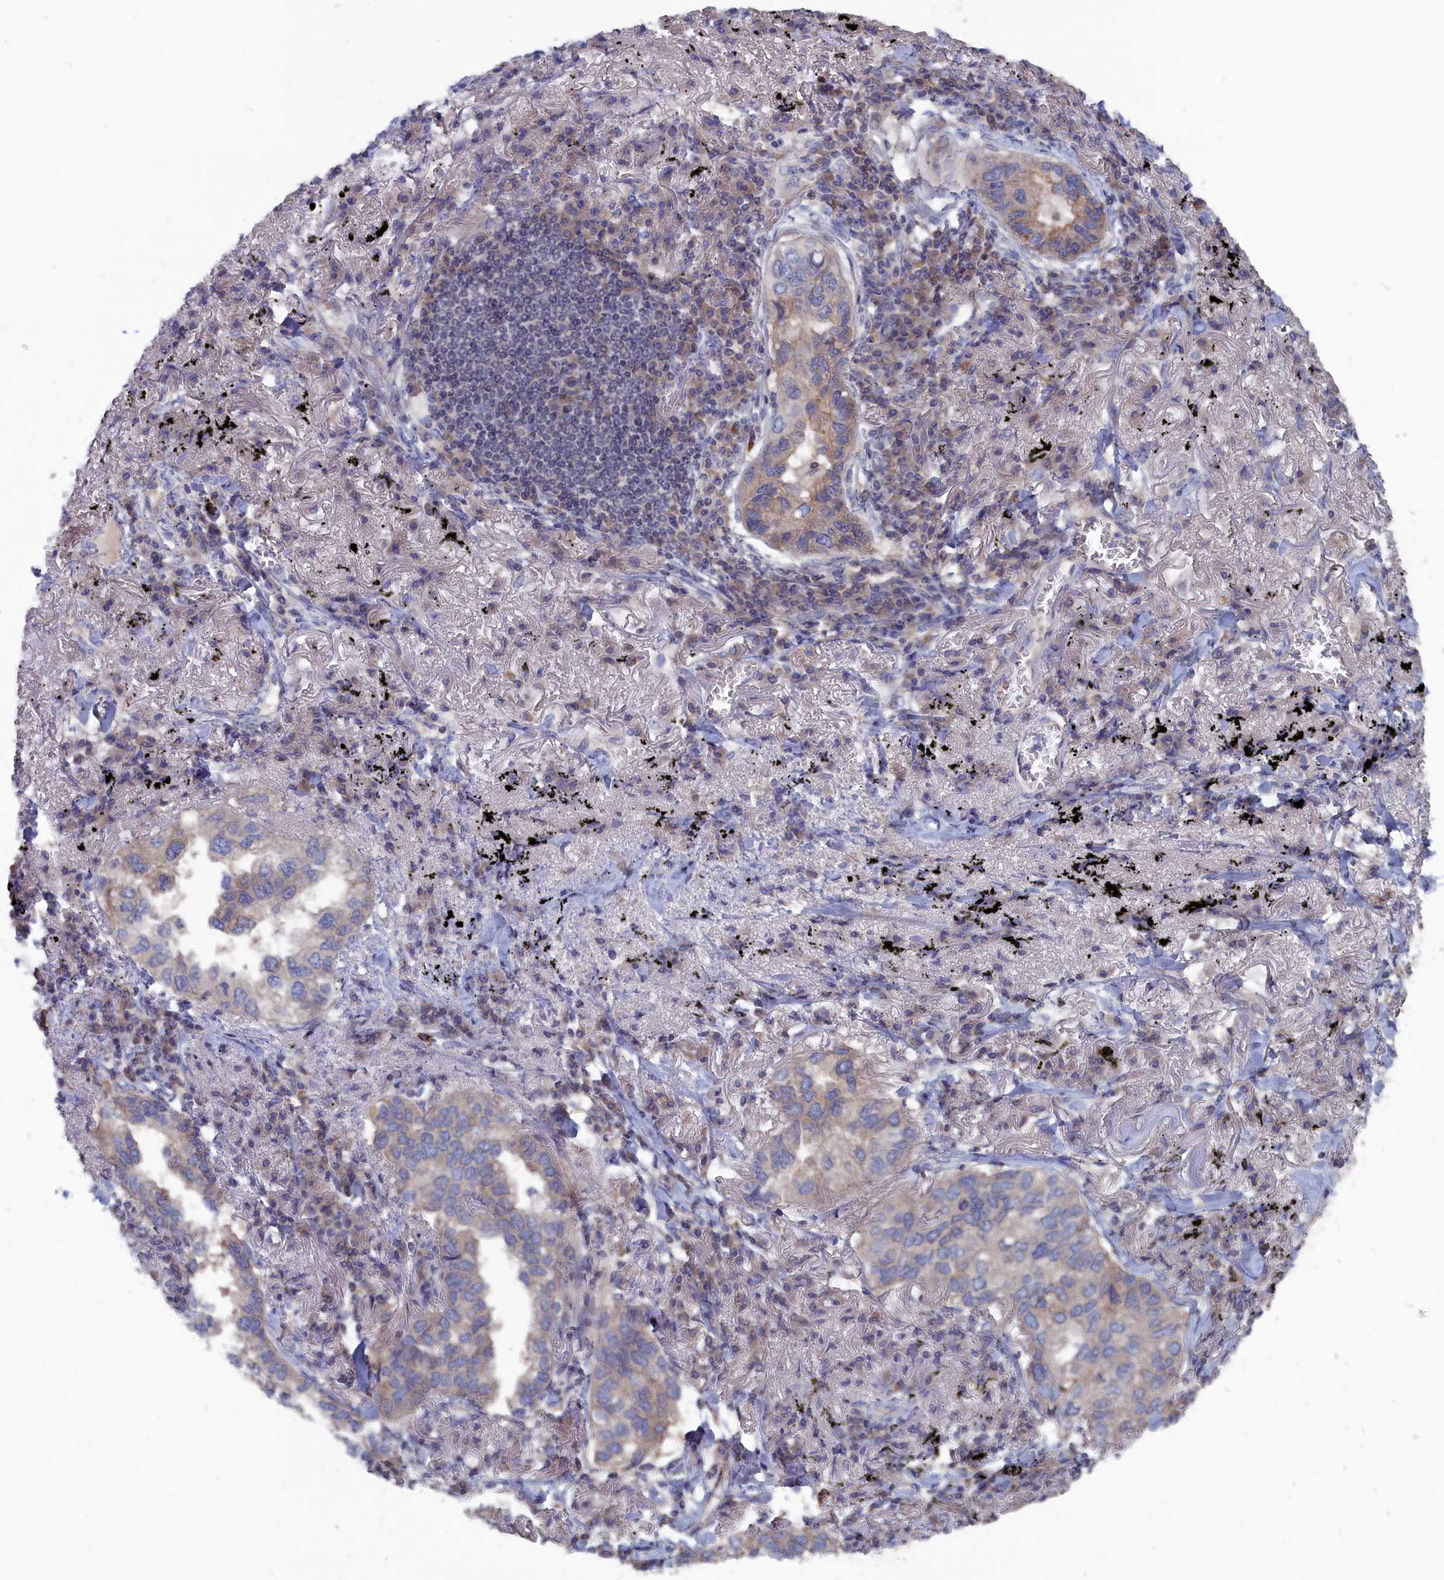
{"staining": {"intensity": "weak", "quantity": "25%-75%", "location": "cytoplasmic/membranous"}, "tissue": "lung cancer", "cell_type": "Tumor cells", "image_type": "cancer", "snomed": [{"axis": "morphology", "description": "Adenocarcinoma, NOS"}, {"axis": "topography", "description": "Lung"}], "caption": "The image exhibits immunohistochemical staining of lung cancer. There is weak cytoplasmic/membranous staining is seen in about 25%-75% of tumor cells.", "gene": "CEND1", "patient": {"sex": "male", "age": 65}}